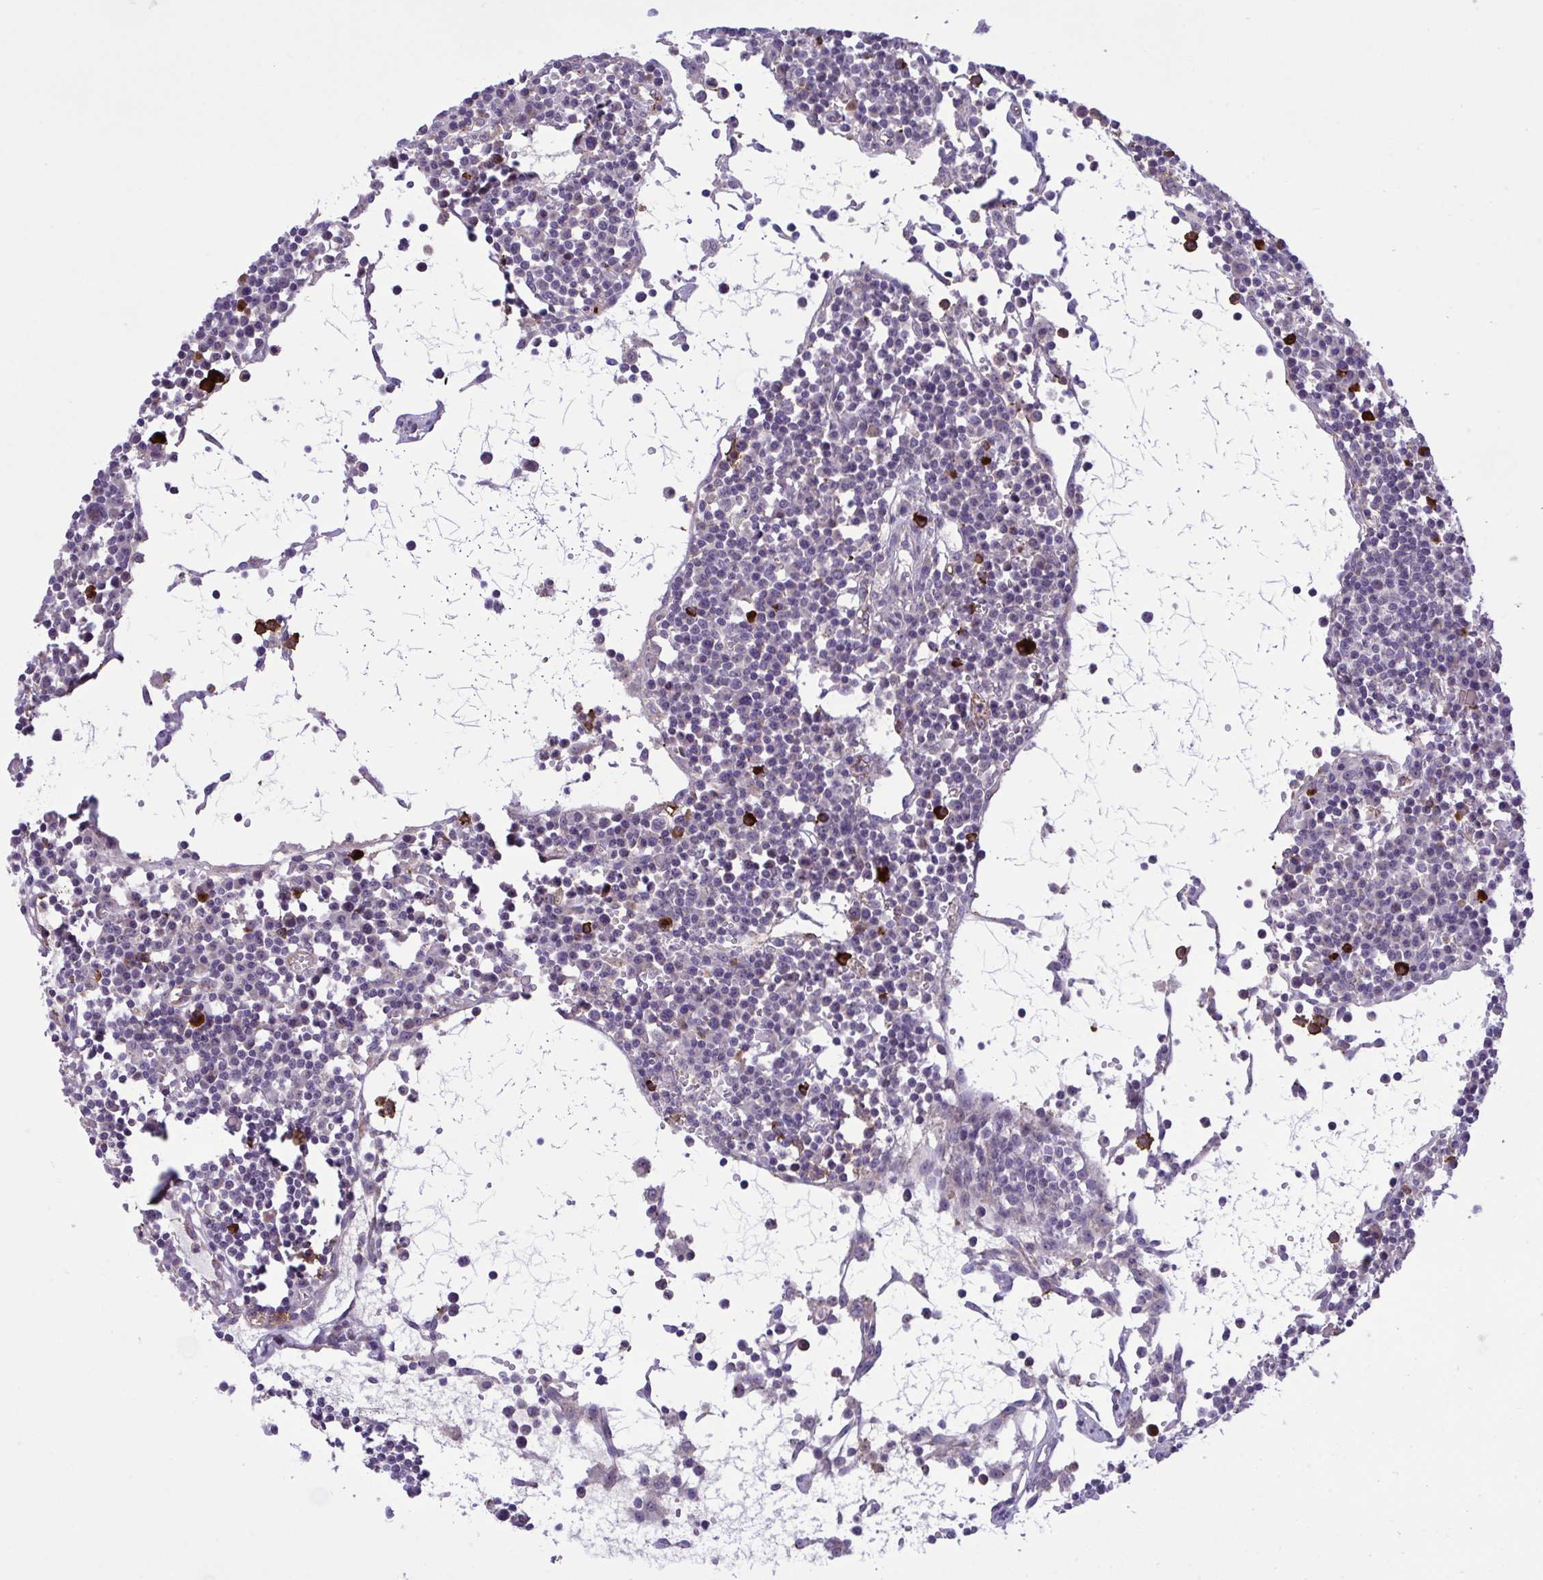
{"staining": {"intensity": "negative", "quantity": "none", "location": "none"}, "tissue": "lymph node", "cell_type": "Germinal center cells", "image_type": "normal", "snomed": [{"axis": "morphology", "description": "Normal tissue, NOS"}, {"axis": "topography", "description": "Lymph node"}], "caption": "Immunohistochemistry micrograph of benign lymph node: human lymph node stained with DAB reveals no significant protein positivity in germinal center cells. (Brightfield microscopy of DAB IHC at high magnification).", "gene": "CD101", "patient": {"sex": "female", "age": 78}}